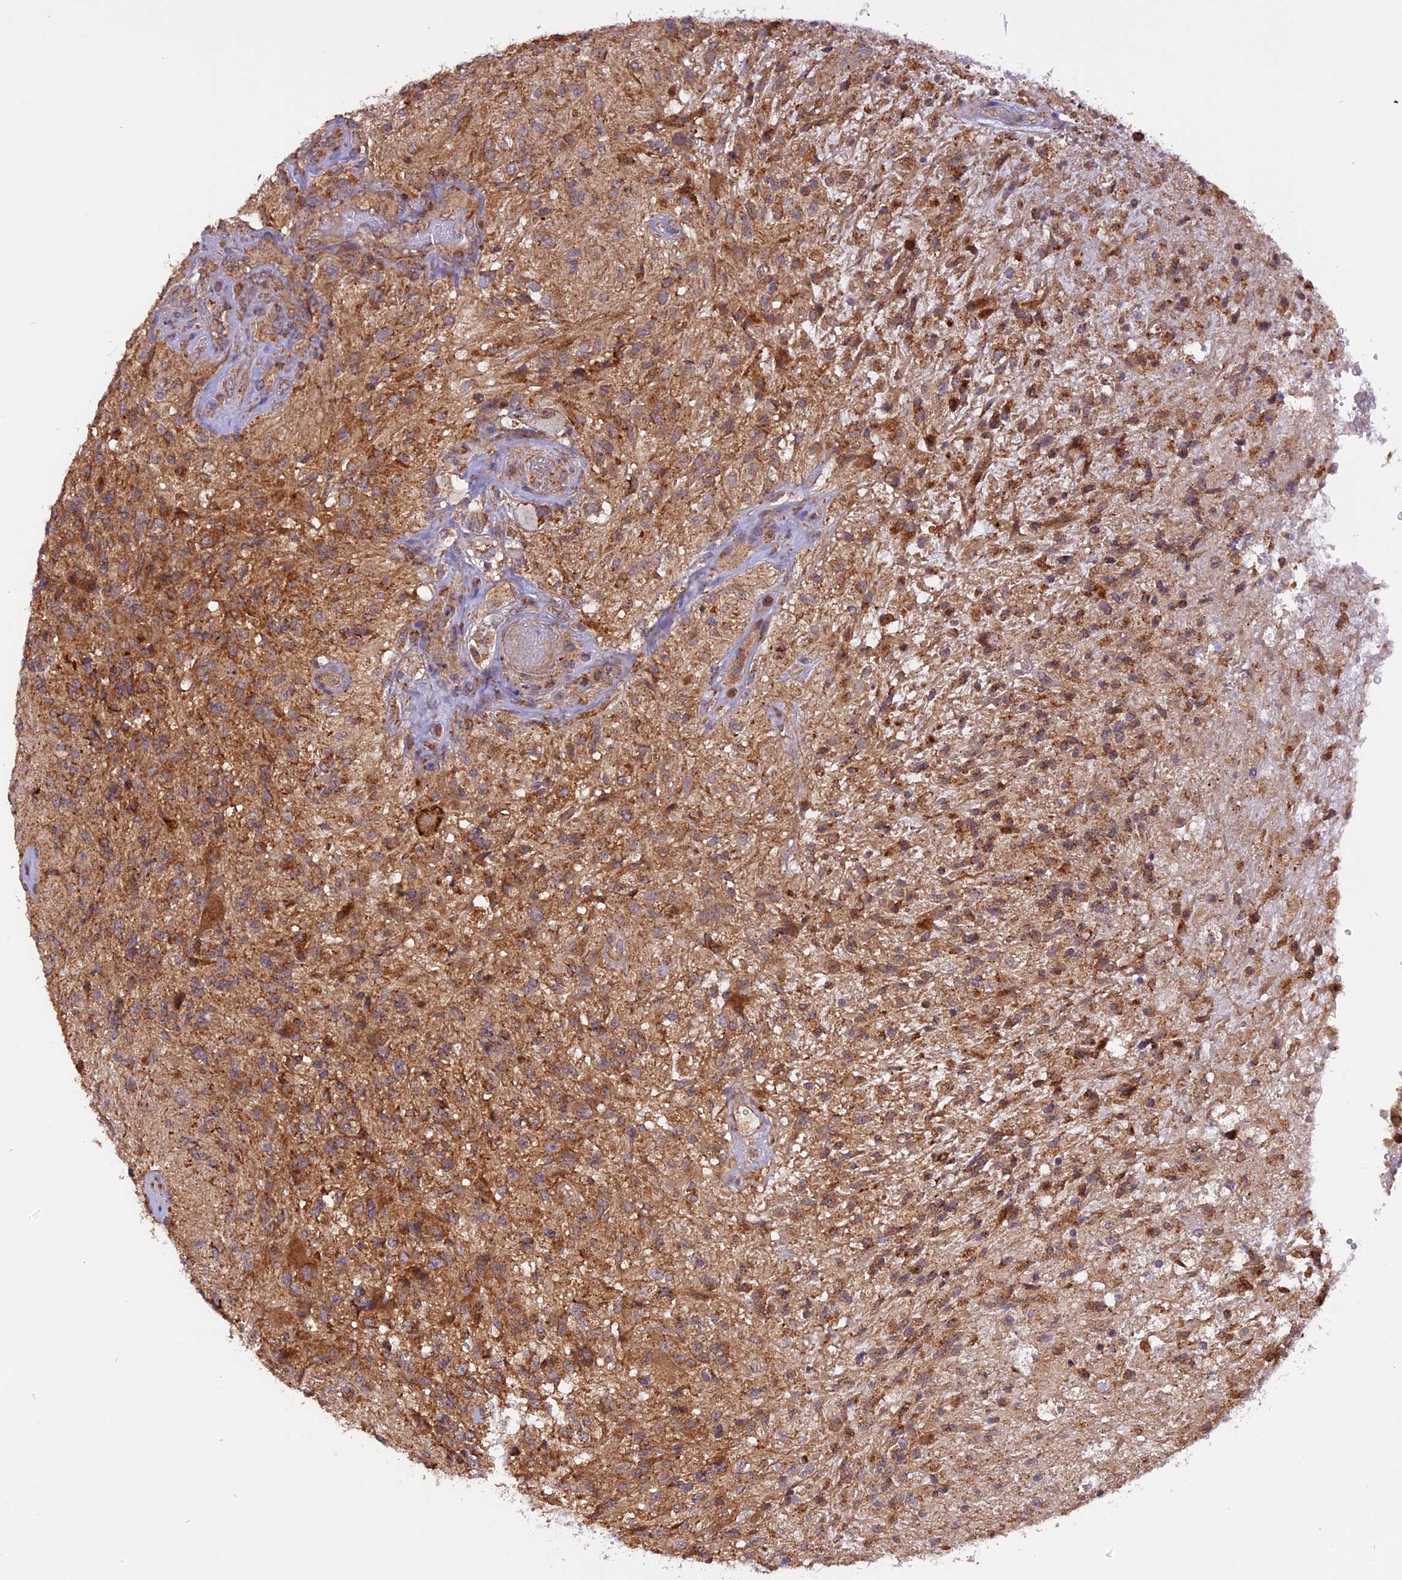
{"staining": {"intensity": "moderate", "quantity": ">75%", "location": "cytoplasmic/membranous"}, "tissue": "glioma", "cell_type": "Tumor cells", "image_type": "cancer", "snomed": [{"axis": "morphology", "description": "Glioma, malignant, High grade"}, {"axis": "topography", "description": "Brain"}], "caption": "Human glioma stained with a brown dye shows moderate cytoplasmic/membranous positive staining in approximately >75% of tumor cells.", "gene": "PEX3", "patient": {"sex": "male", "age": 56}}